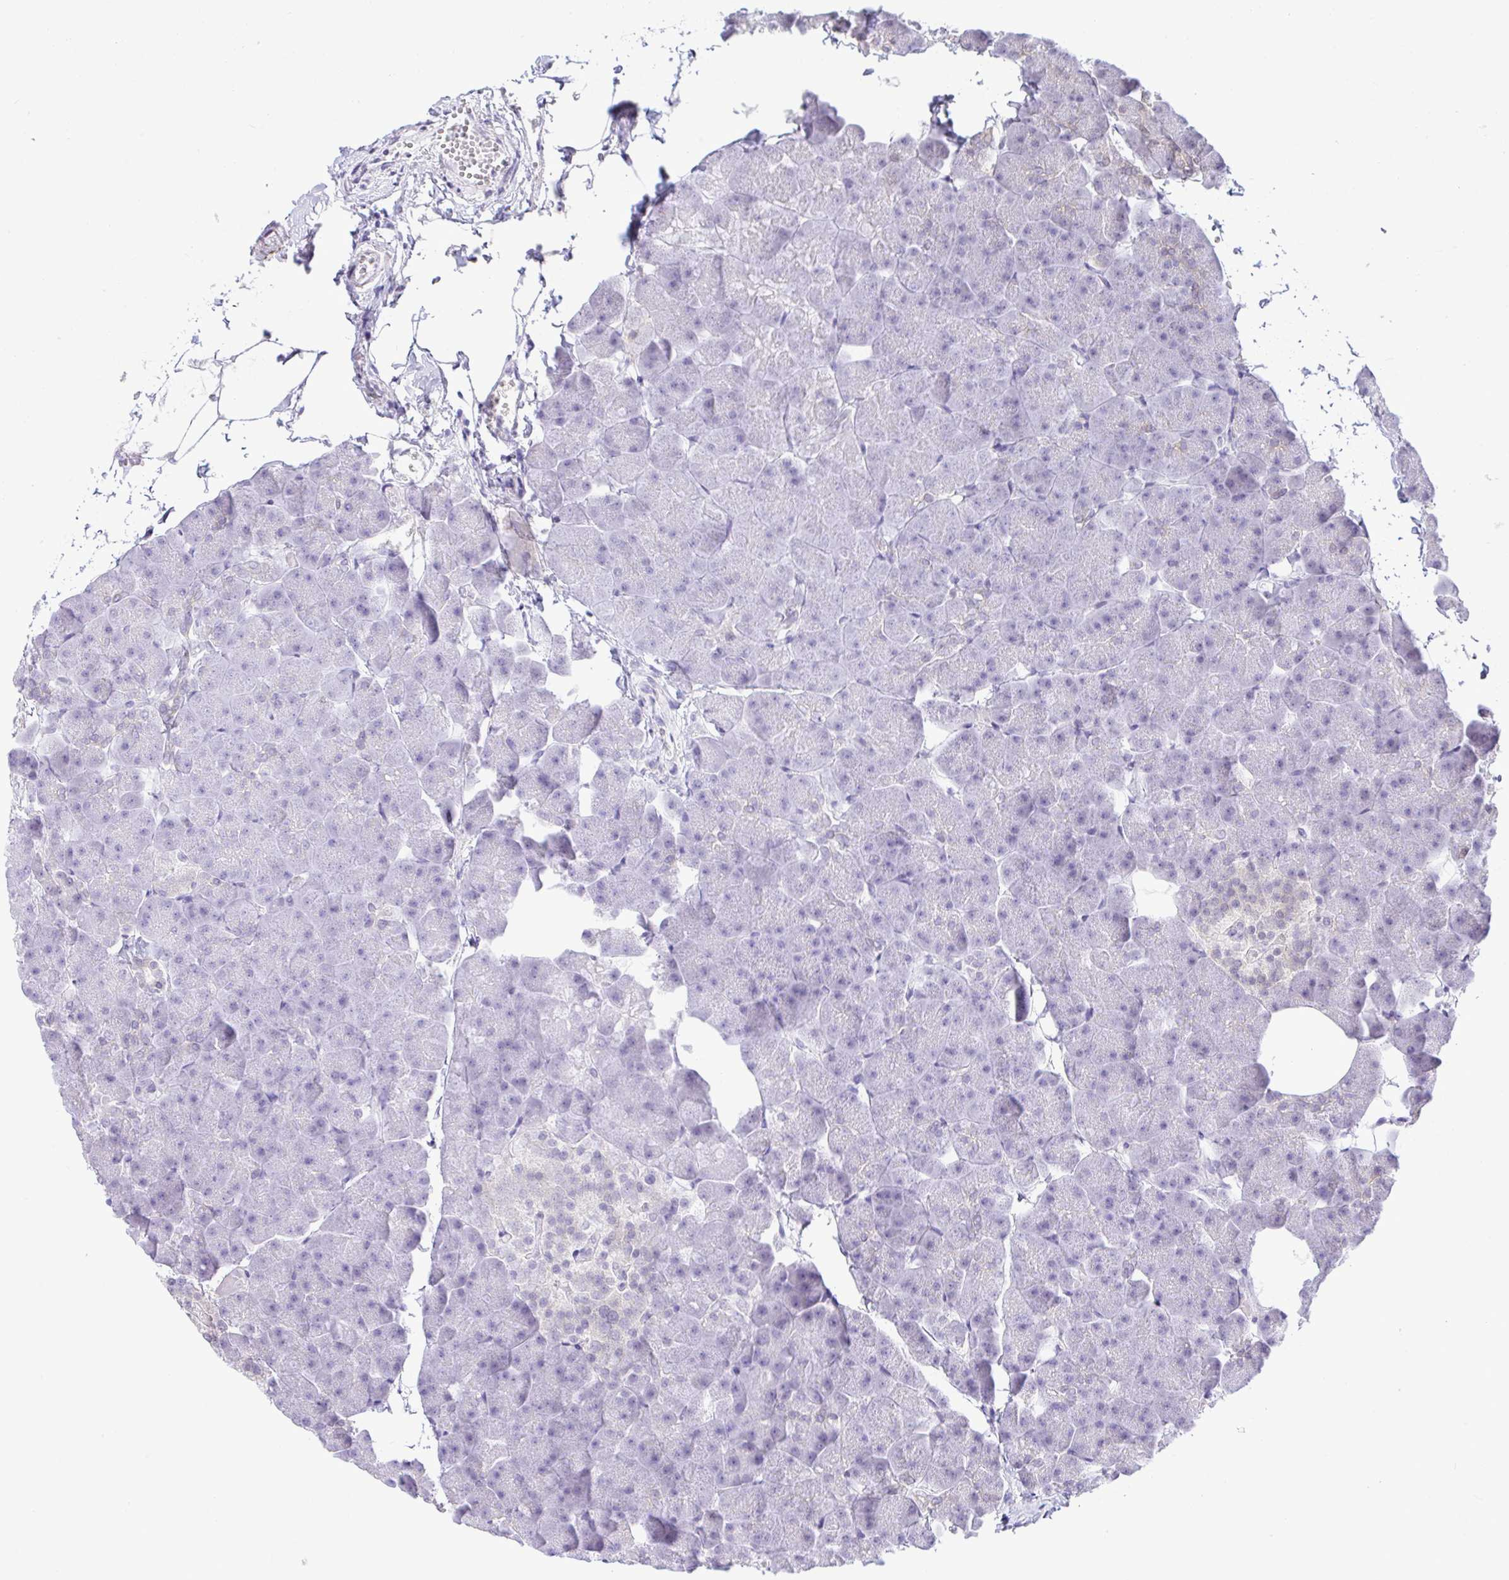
{"staining": {"intensity": "negative", "quantity": "none", "location": "none"}, "tissue": "pancreas", "cell_type": "Exocrine glandular cells", "image_type": "normal", "snomed": [{"axis": "morphology", "description": "Normal tissue, NOS"}, {"axis": "topography", "description": "Pancreas"}], "caption": "High power microscopy histopathology image of an immunohistochemistry (IHC) photomicrograph of unremarkable pancreas, revealing no significant staining in exocrine glandular cells.", "gene": "ZNF485", "patient": {"sex": "male", "age": 35}}